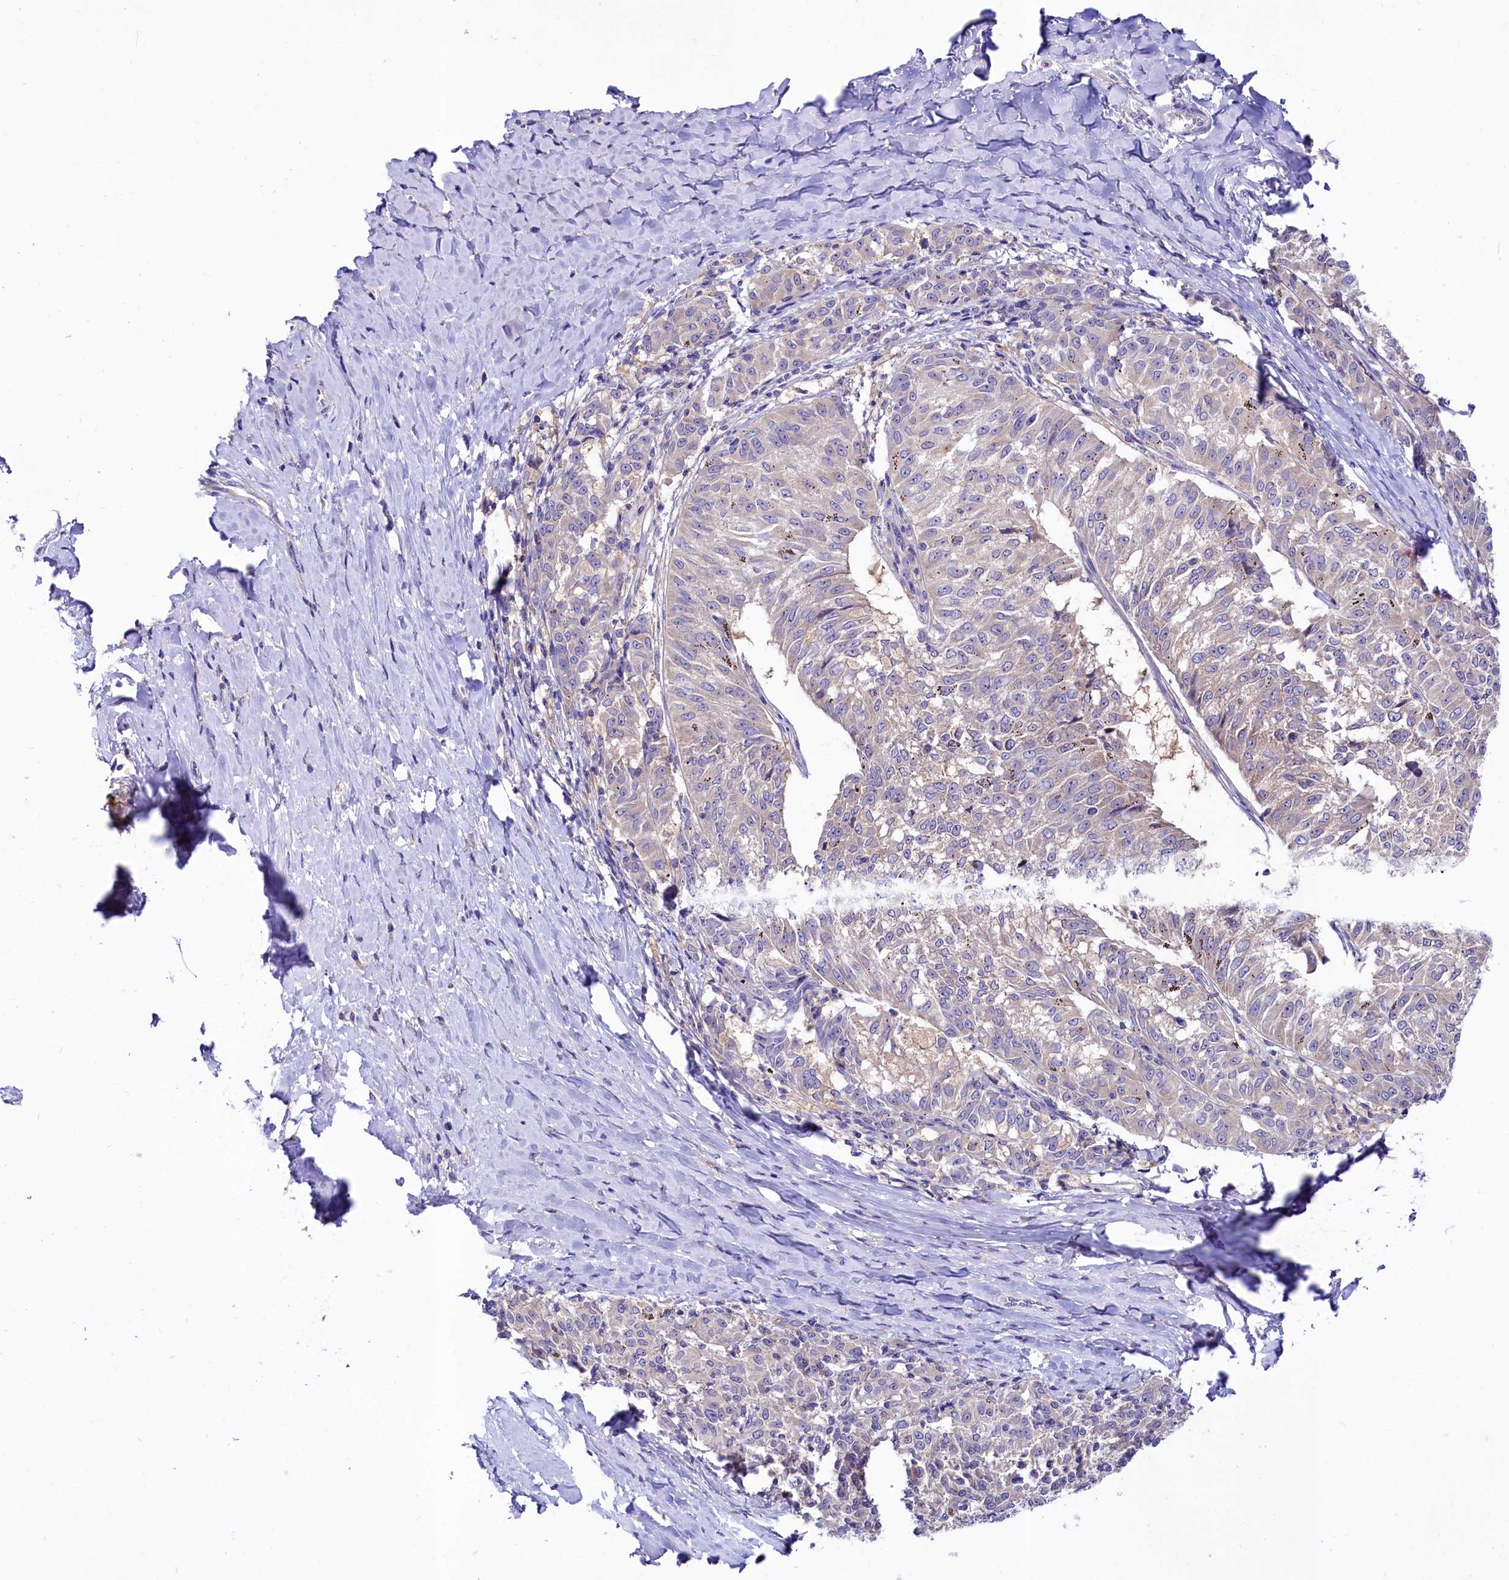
{"staining": {"intensity": "negative", "quantity": "none", "location": "none"}, "tissue": "melanoma", "cell_type": "Tumor cells", "image_type": "cancer", "snomed": [{"axis": "morphology", "description": "Malignant melanoma, NOS"}, {"axis": "topography", "description": "Skin"}], "caption": "Histopathology image shows no significant protein staining in tumor cells of melanoma.", "gene": "ABHD5", "patient": {"sex": "female", "age": 72}}